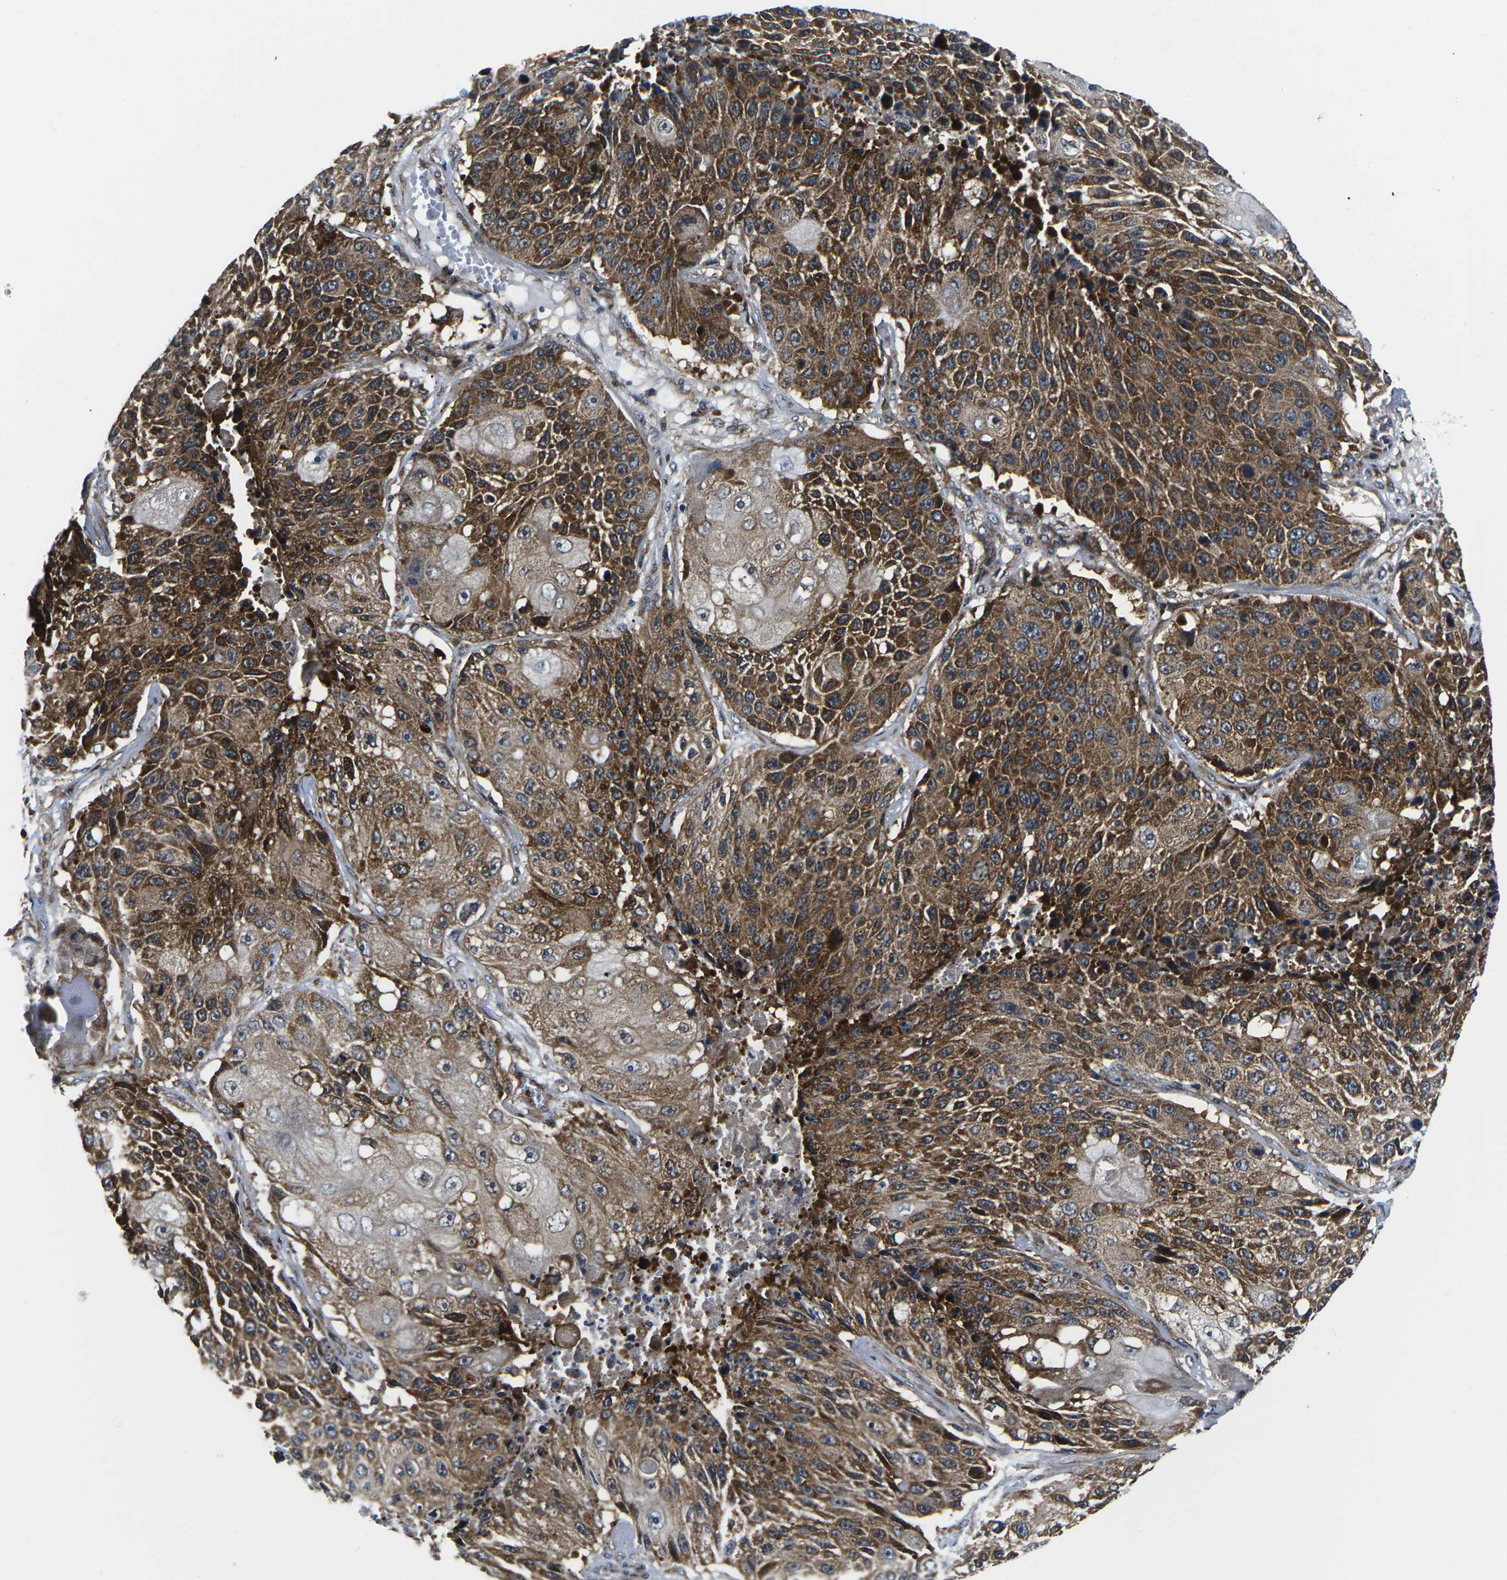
{"staining": {"intensity": "strong", "quantity": ">75%", "location": "cytoplasmic/membranous"}, "tissue": "lung cancer", "cell_type": "Tumor cells", "image_type": "cancer", "snomed": [{"axis": "morphology", "description": "Squamous cell carcinoma, NOS"}, {"axis": "topography", "description": "Lung"}], "caption": "Lung cancer (squamous cell carcinoma) tissue demonstrates strong cytoplasmic/membranous positivity in approximately >75% of tumor cells, visualized by immunohistochemistry.", "gene": "EIF4E", "patient": {"sex": "male", "age": 61}}